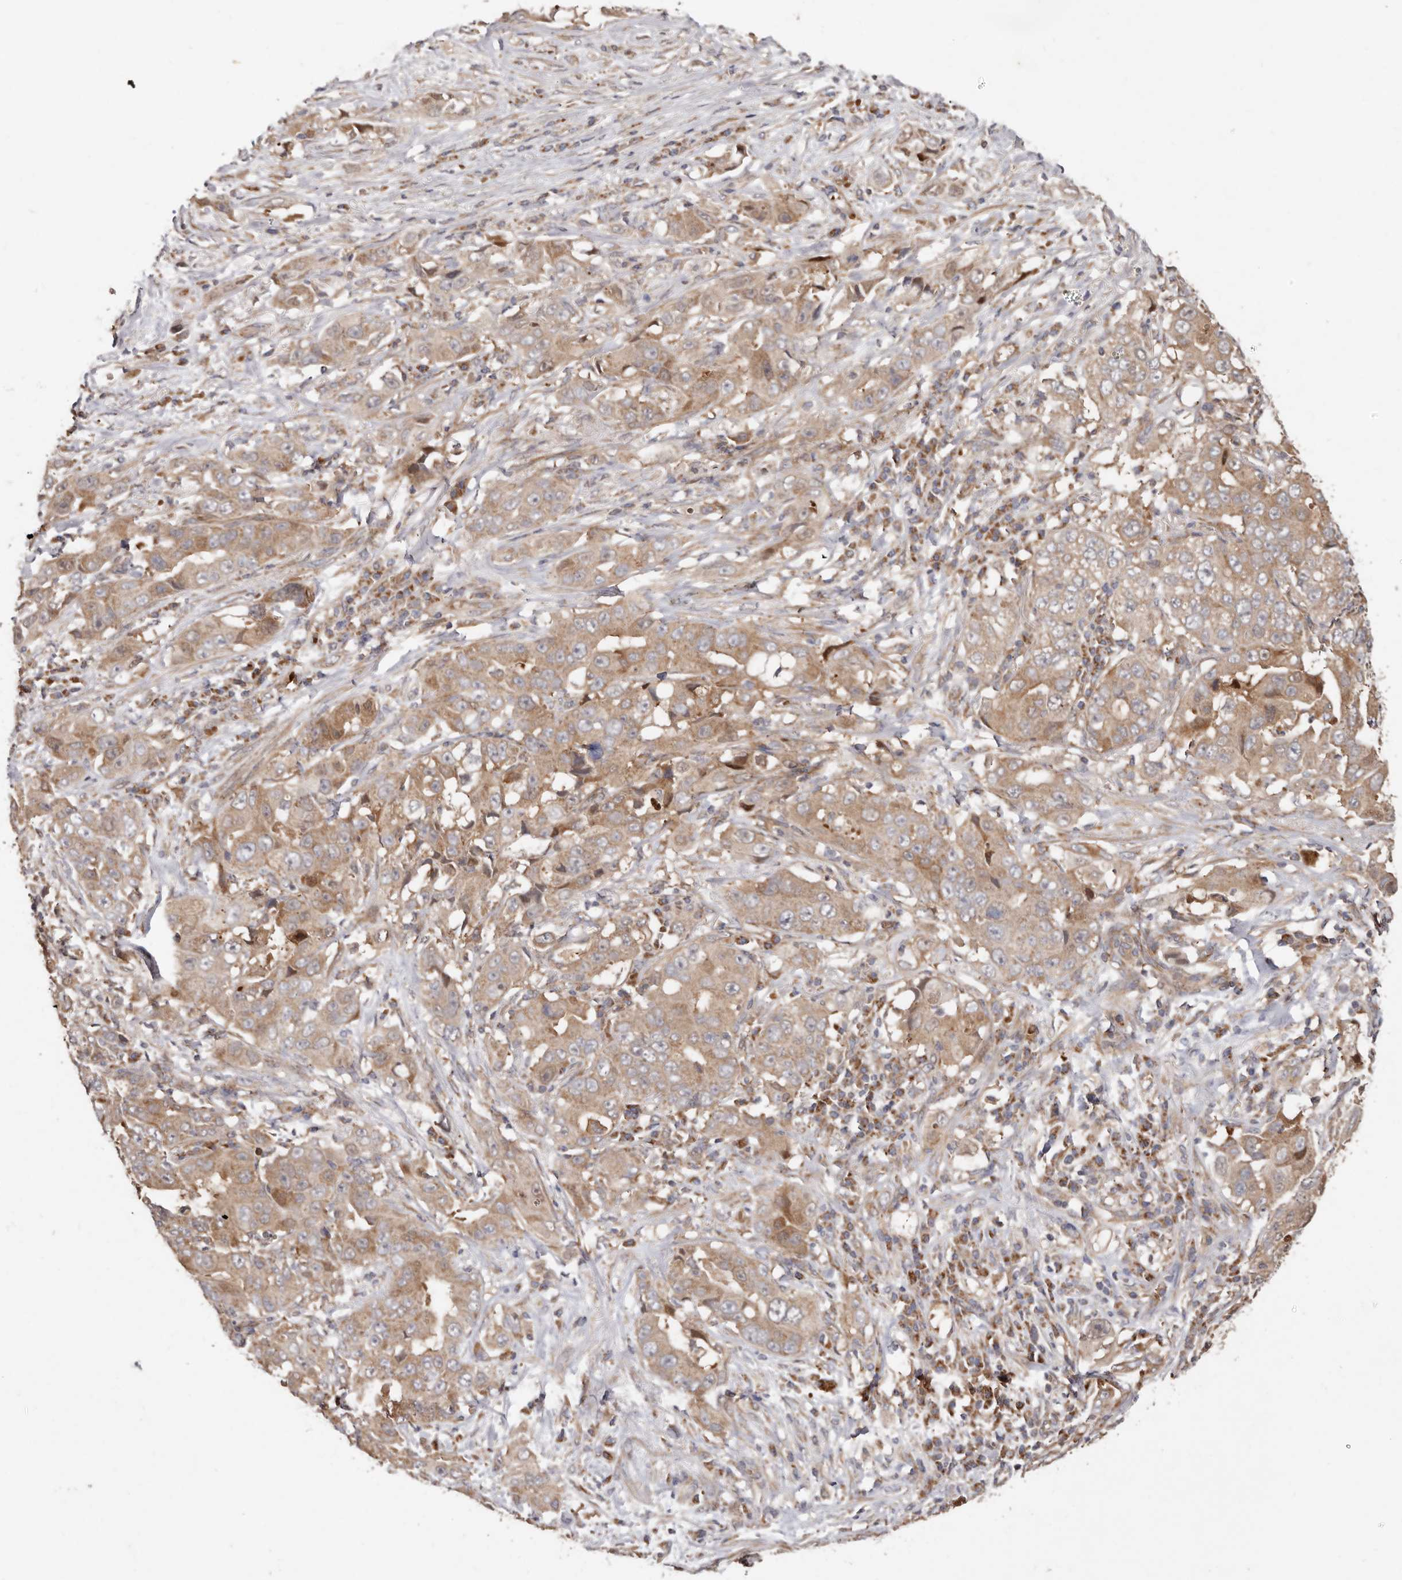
{"staining": {"intensity": "moderate", "quantity": ">75%", "location": "cytoplasmic/membranous"}, "tissue": "lung cancer", "cell_type": "Tumor cells", "image_type": "cancer", "snomed": [{"axis": "morphology", "description": "Adenocarcinoma, NOS"}, {"axis": "topography", "description": "Lung"}], "caption": "Immunohistochemistry staining of lung cancer (adenocarcinoma), which reveals medium levels of moderate cytoplasmic/membranous expression in about >75% of tumor cells indicating moderate cytoplasmic/membranous protein expression. The staining was performed using DAB (brown) for protein detection and nuclei were counterstained in hematoxylin (blue).", "gene": "GOT1L1", "patient": {"sex": "female", "age": 51}}